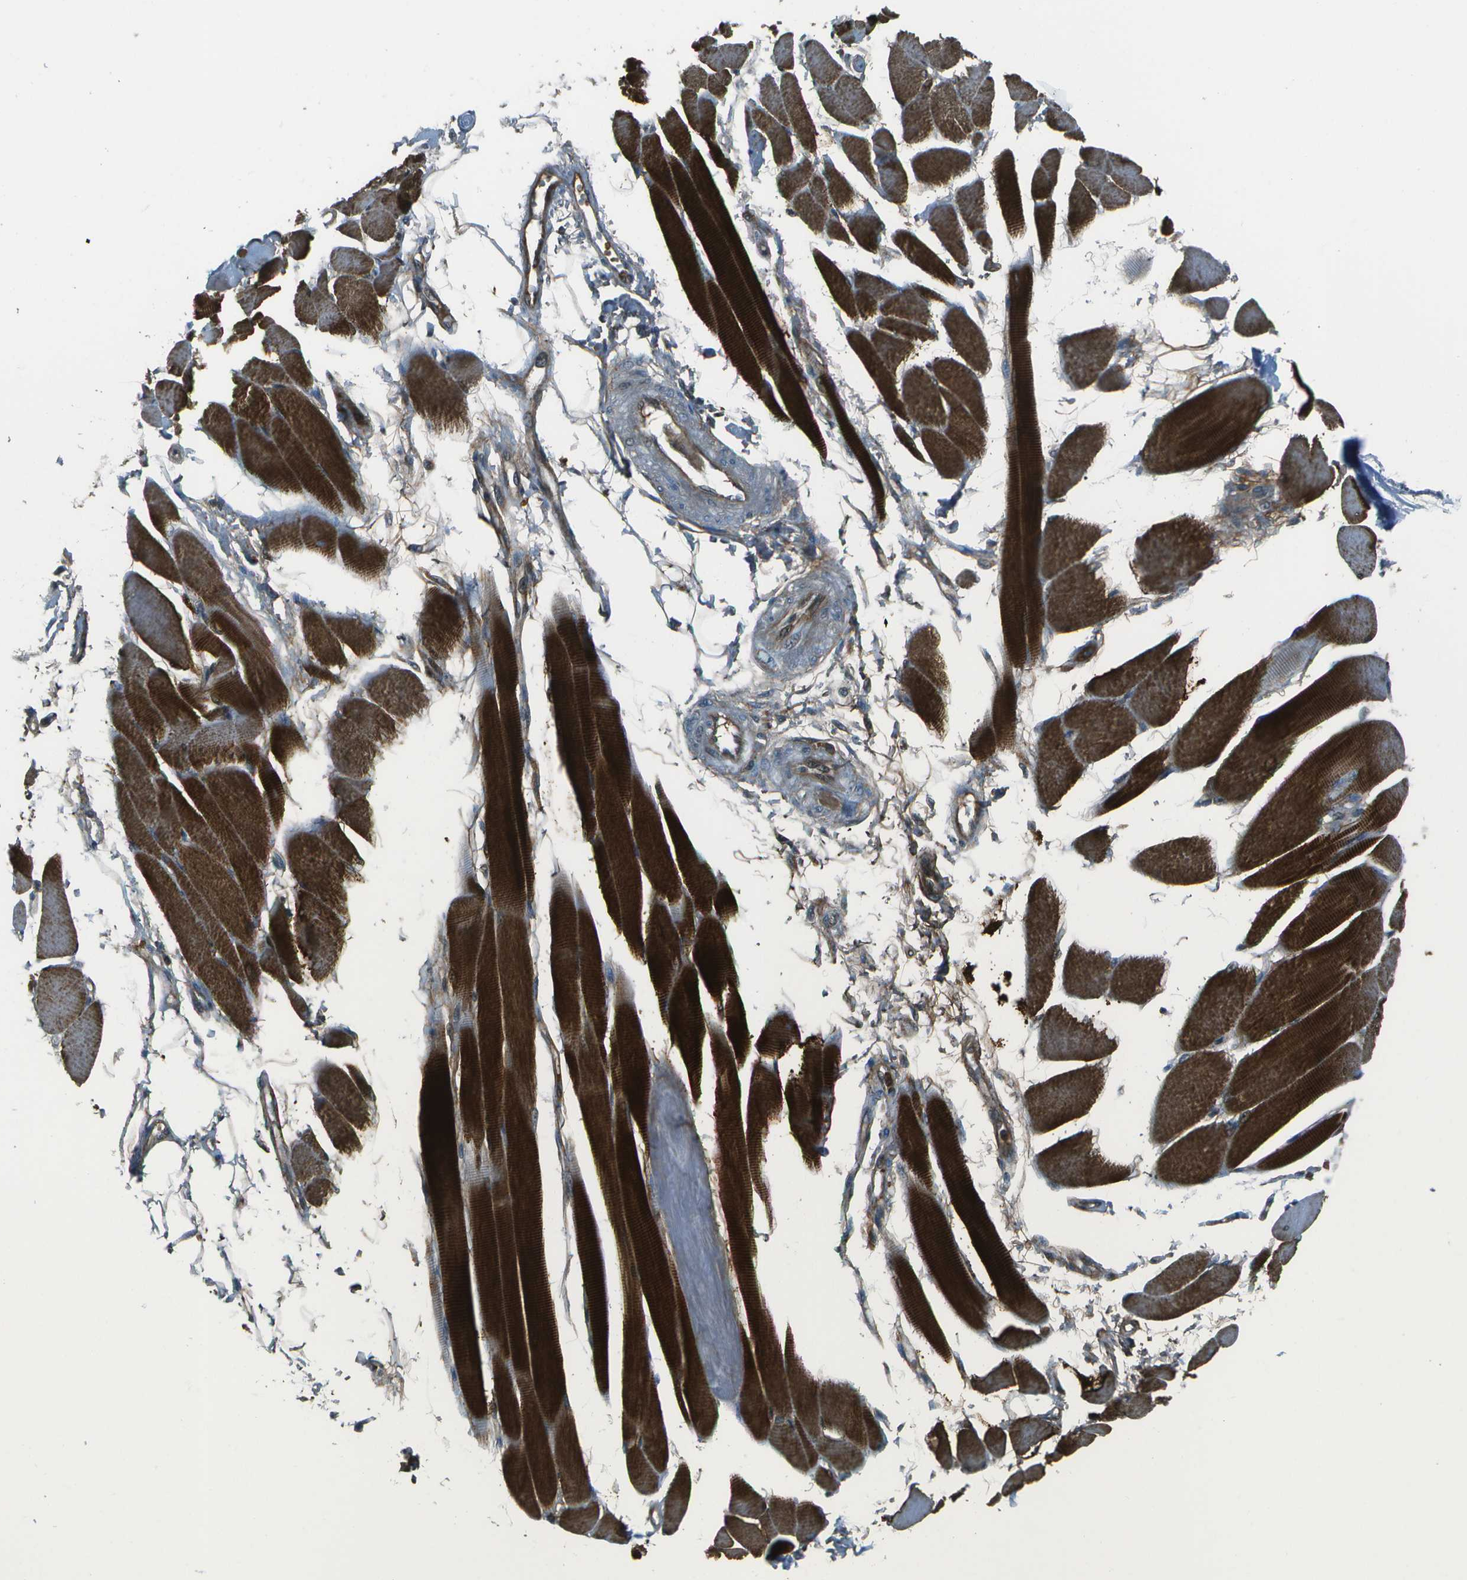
{"staining": {"intensity": "strong", "quantity": ">75%", "location": "cytoplasmic/membranous"}, "tissue": "skeletal muscle", "cell_type": "Myocytes", "image_type": "normal", "snomed": [{"axis": "morphology", "description": "Normal tissue, NOS"}, {"axis": "topography", "description": "Skeletal muscle"}, {"axis": "topography", "description": "Peripheral nerve tissue"}], "caption": "Immunohistochemical staining of unremarkable skeletal muscle demonstrates strong cytoplasmic/membranous protein staining in approximately >75% of myocytes.", "gene": "TMEM19", "patient": {"sex": "female", "age": 84}}